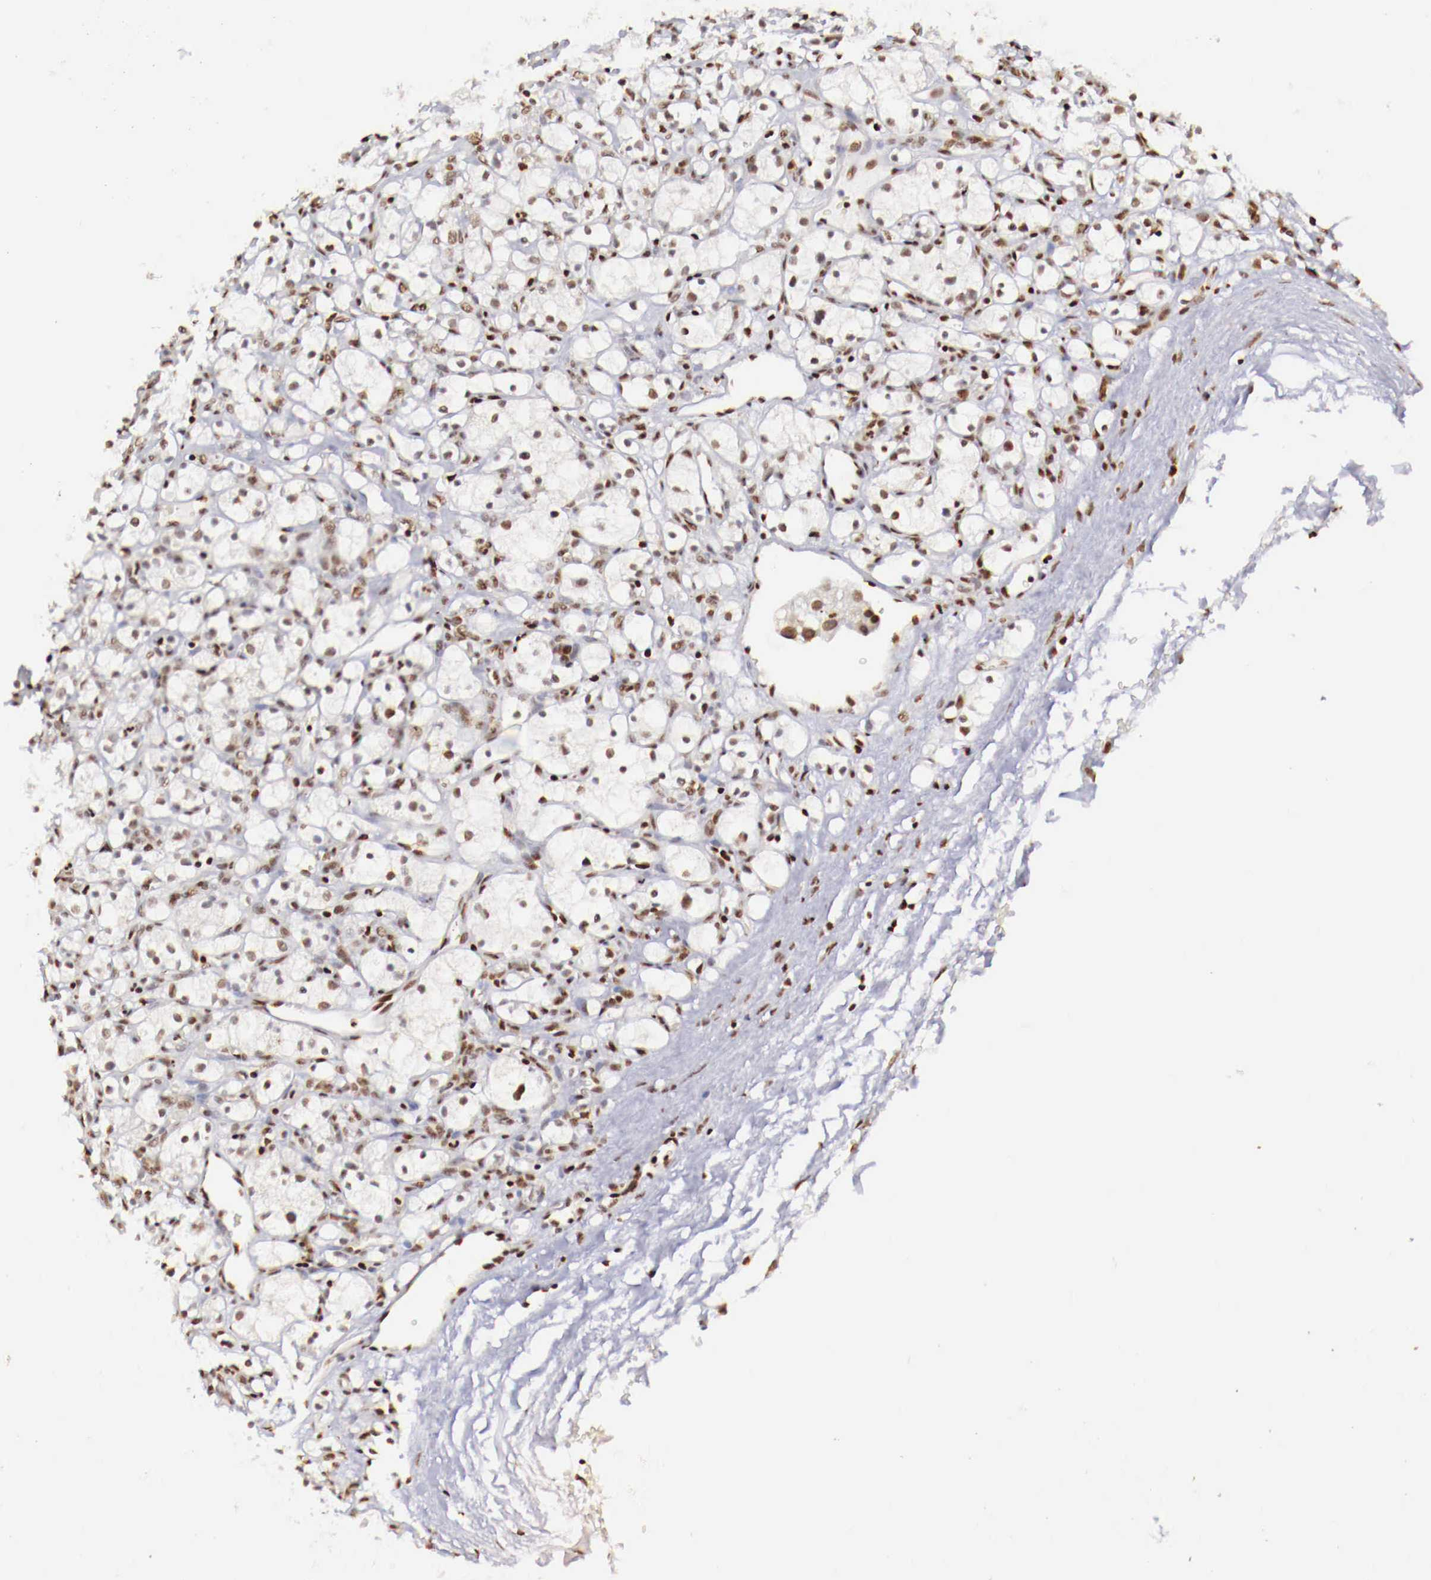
{"staining": {"intensity": "weak", "quantity": ">75%", "location": "nuclear"}, "tissue": "renal cancer", "cell_type": "Tumor cells", "image_type": "cancer", "snomed": [{"axis": "morphology", "description": "Adenocarcinoma, NOS"}, {"axis": "topography", "description": "Kidney"}], "caption": "Tumor cells reveal low levels of weak nuclear staining in approximately >75% of cells in adenocarcinoma (renal).", "gene": "MAX", "patient": {"sex": "female", "age": 83}}